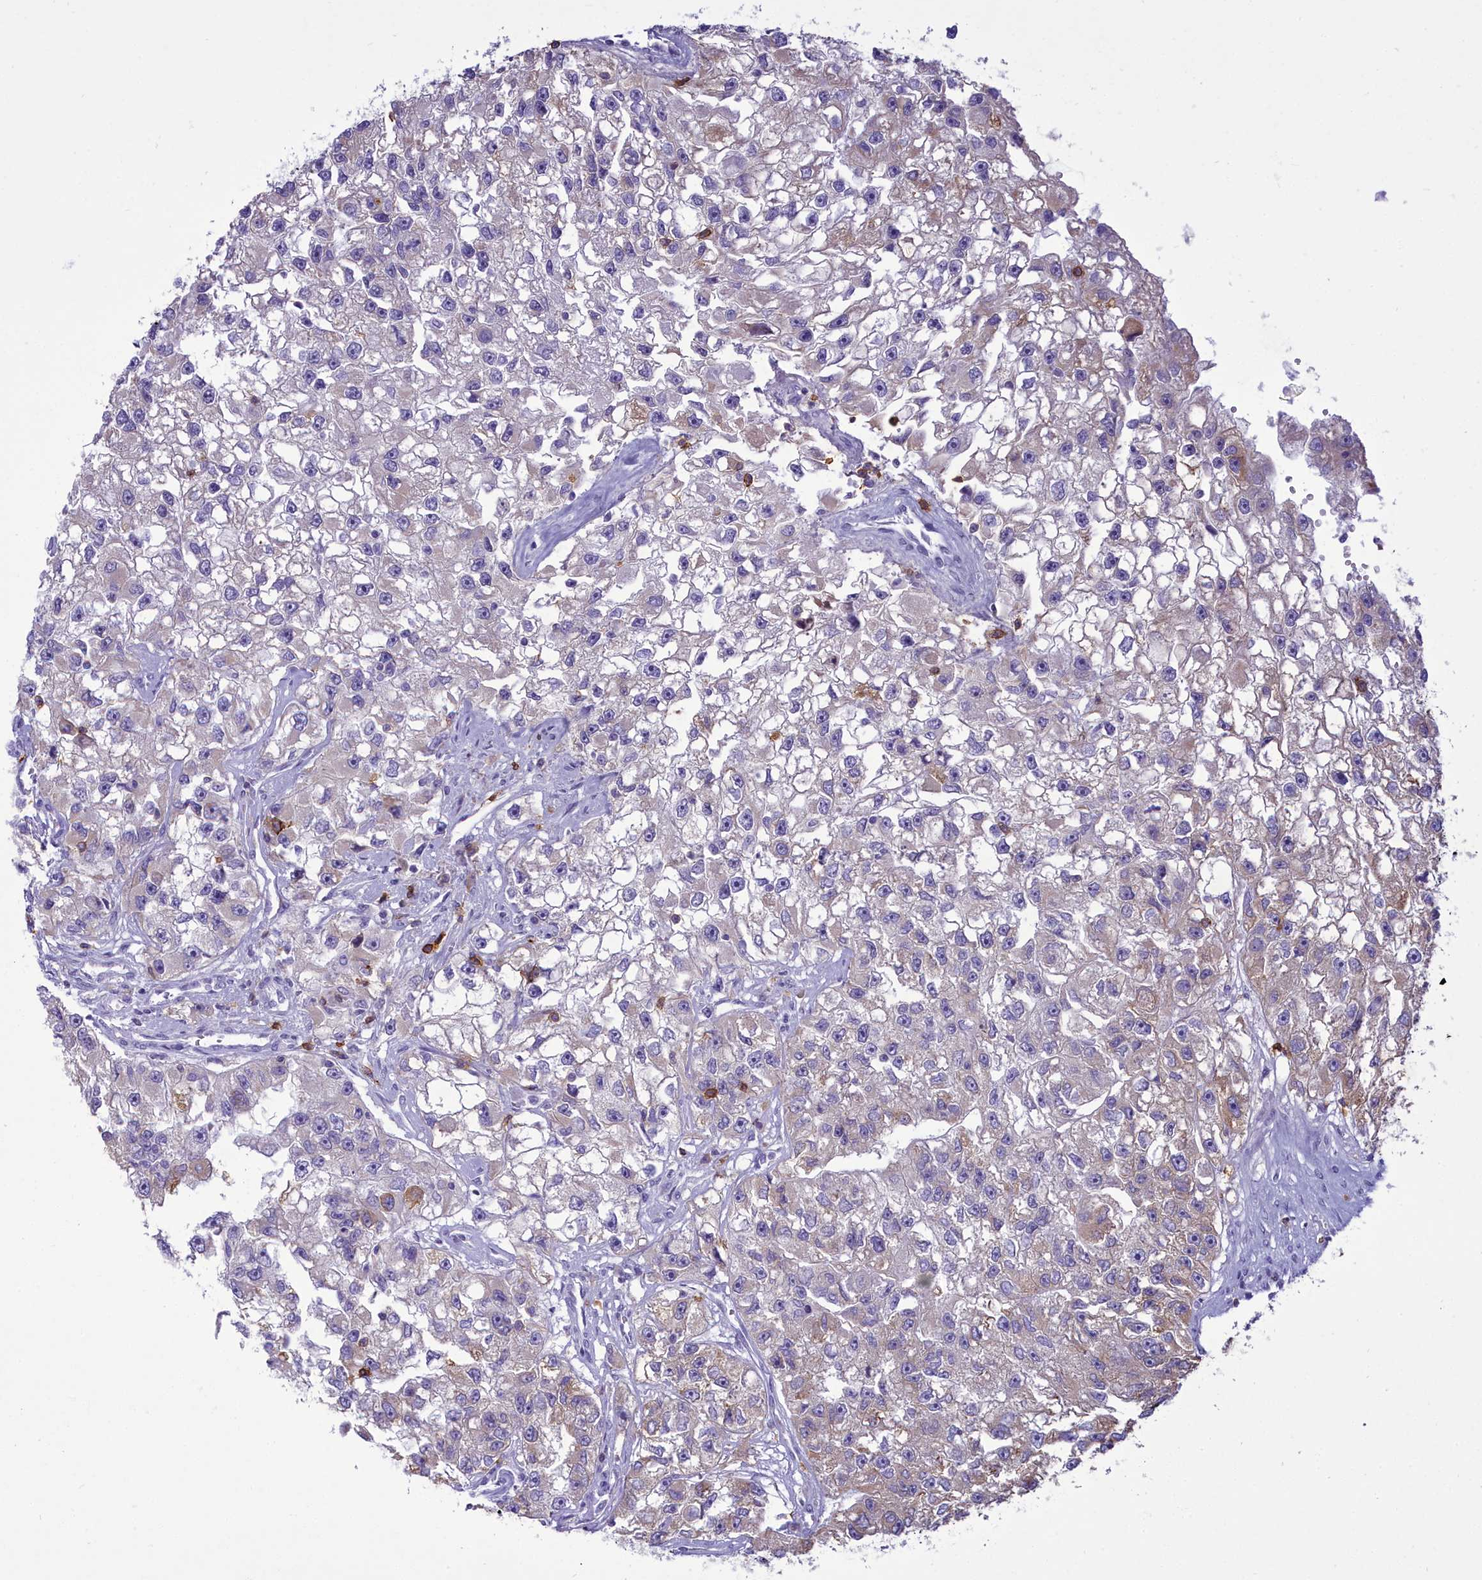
{"staining": {"intensity": "negative", "quantity": "none", "location": "none"}, "tissue": "renal cancer", "cell_type": "Tumor cells", "image_type": "cancer", "snomed": [{"axis": "morphology", "description": "Adenocarcinoma, NOS"}, {"axis": "topography", "description": "Kidney"}], "caption": "Tumor cells are negative for protein expression in human adenocarcinoma (renal).", "gene": "CD5", "patient": {"sex": "male", "age": 63}}